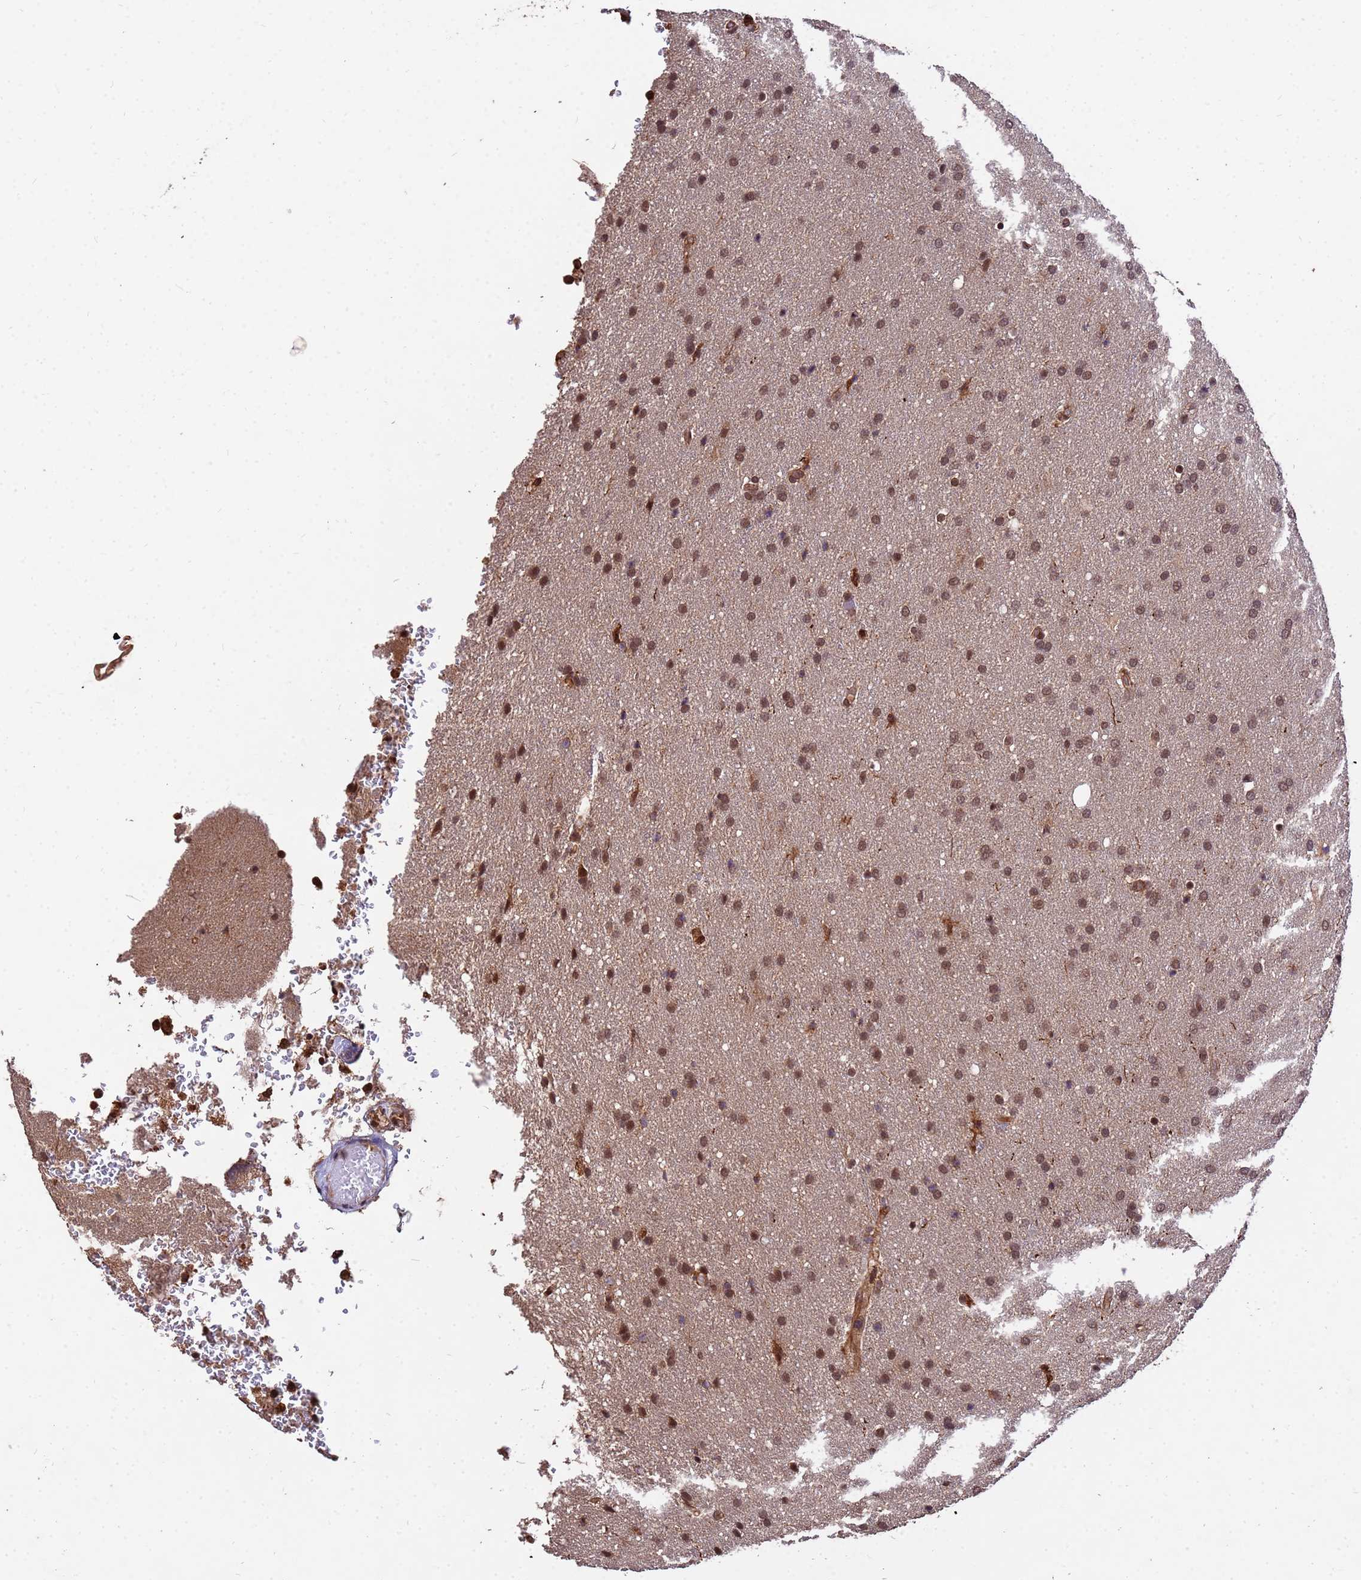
{"staining": {"intensity": "moderate", "quantity": ">75%", "location": "nuclear"}, "tissue": "glioma", "cell_type": "Tumor cells", "image_type": "cancer", "snomed": [{"axis": "morphology", "description": "Glioma, malignant, Low grade"}, {"axis": "topography", "description": "Brain"}], "caption": "Immunohistochemistry (IHC) histopathology image of low-grade glioma (malignant) stained for a protein (brown), which demonstrates medium levels of moderate nuclear staining in approximately >75% of tumor cells.", "gene": "ZNF619", "patient": {"sex": "female", "age": 32}}